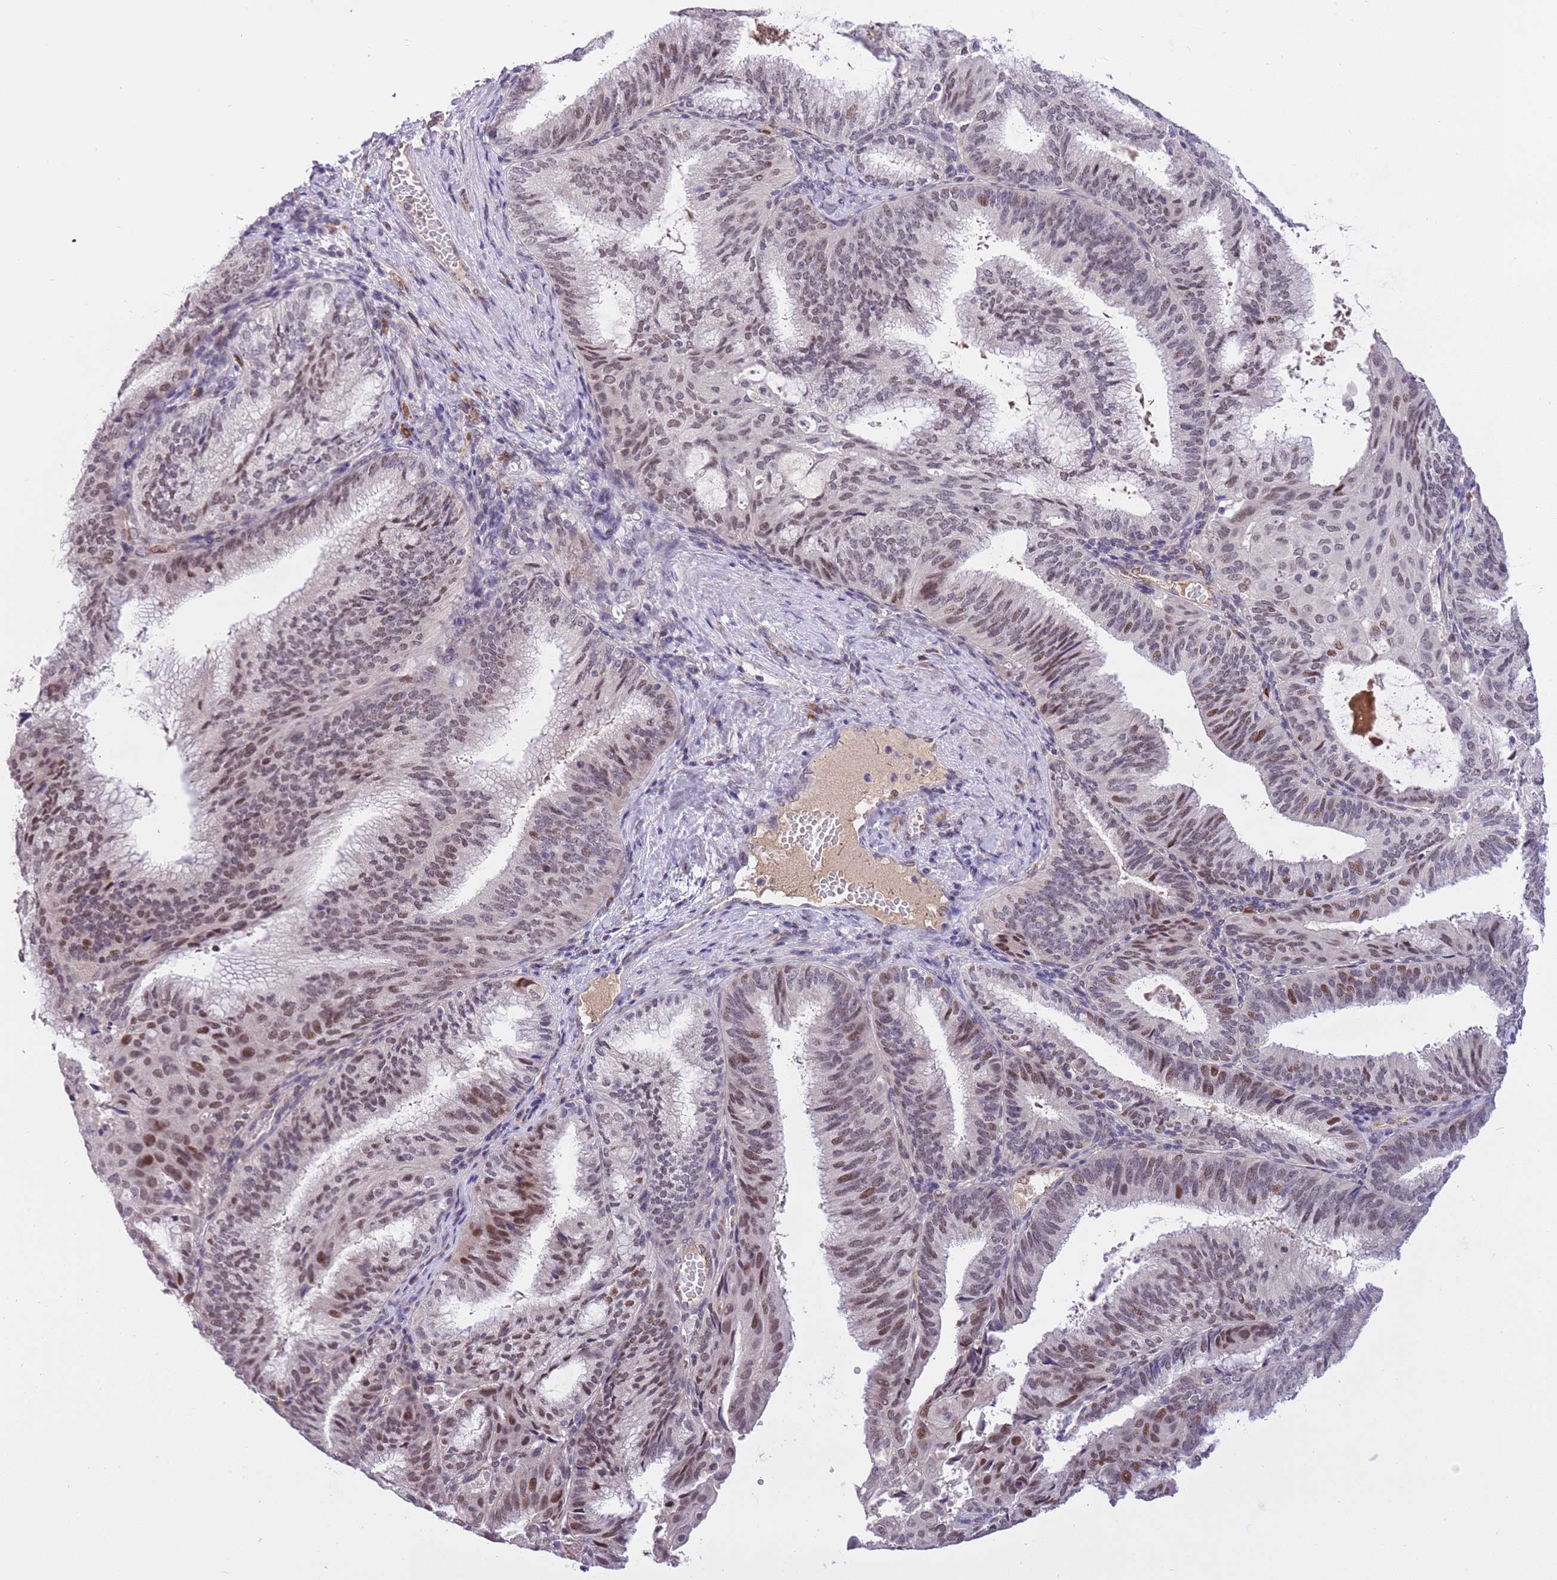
{"staining": {"intensity": "weak", "quantity": "25%-75%", "location": "nuclear"}, "tissue": "endometrial cancer", "cell_type": "Tumor cells", "image_type": "cancer", "snomed": [{"axis": "morphology", "description": "Adenocarcinoma, NOS"}, {"axis": "topography", "description": "Endometrium"}], "caption": "Immunohistochemistry image of endometrial cancer stained for a protein (brown), which shows low levels of weak nuclear expression in about 25%-75% of tumor cells.", "gene": "MAGEF1", "patient": {"sex": "female", "age": 49}}